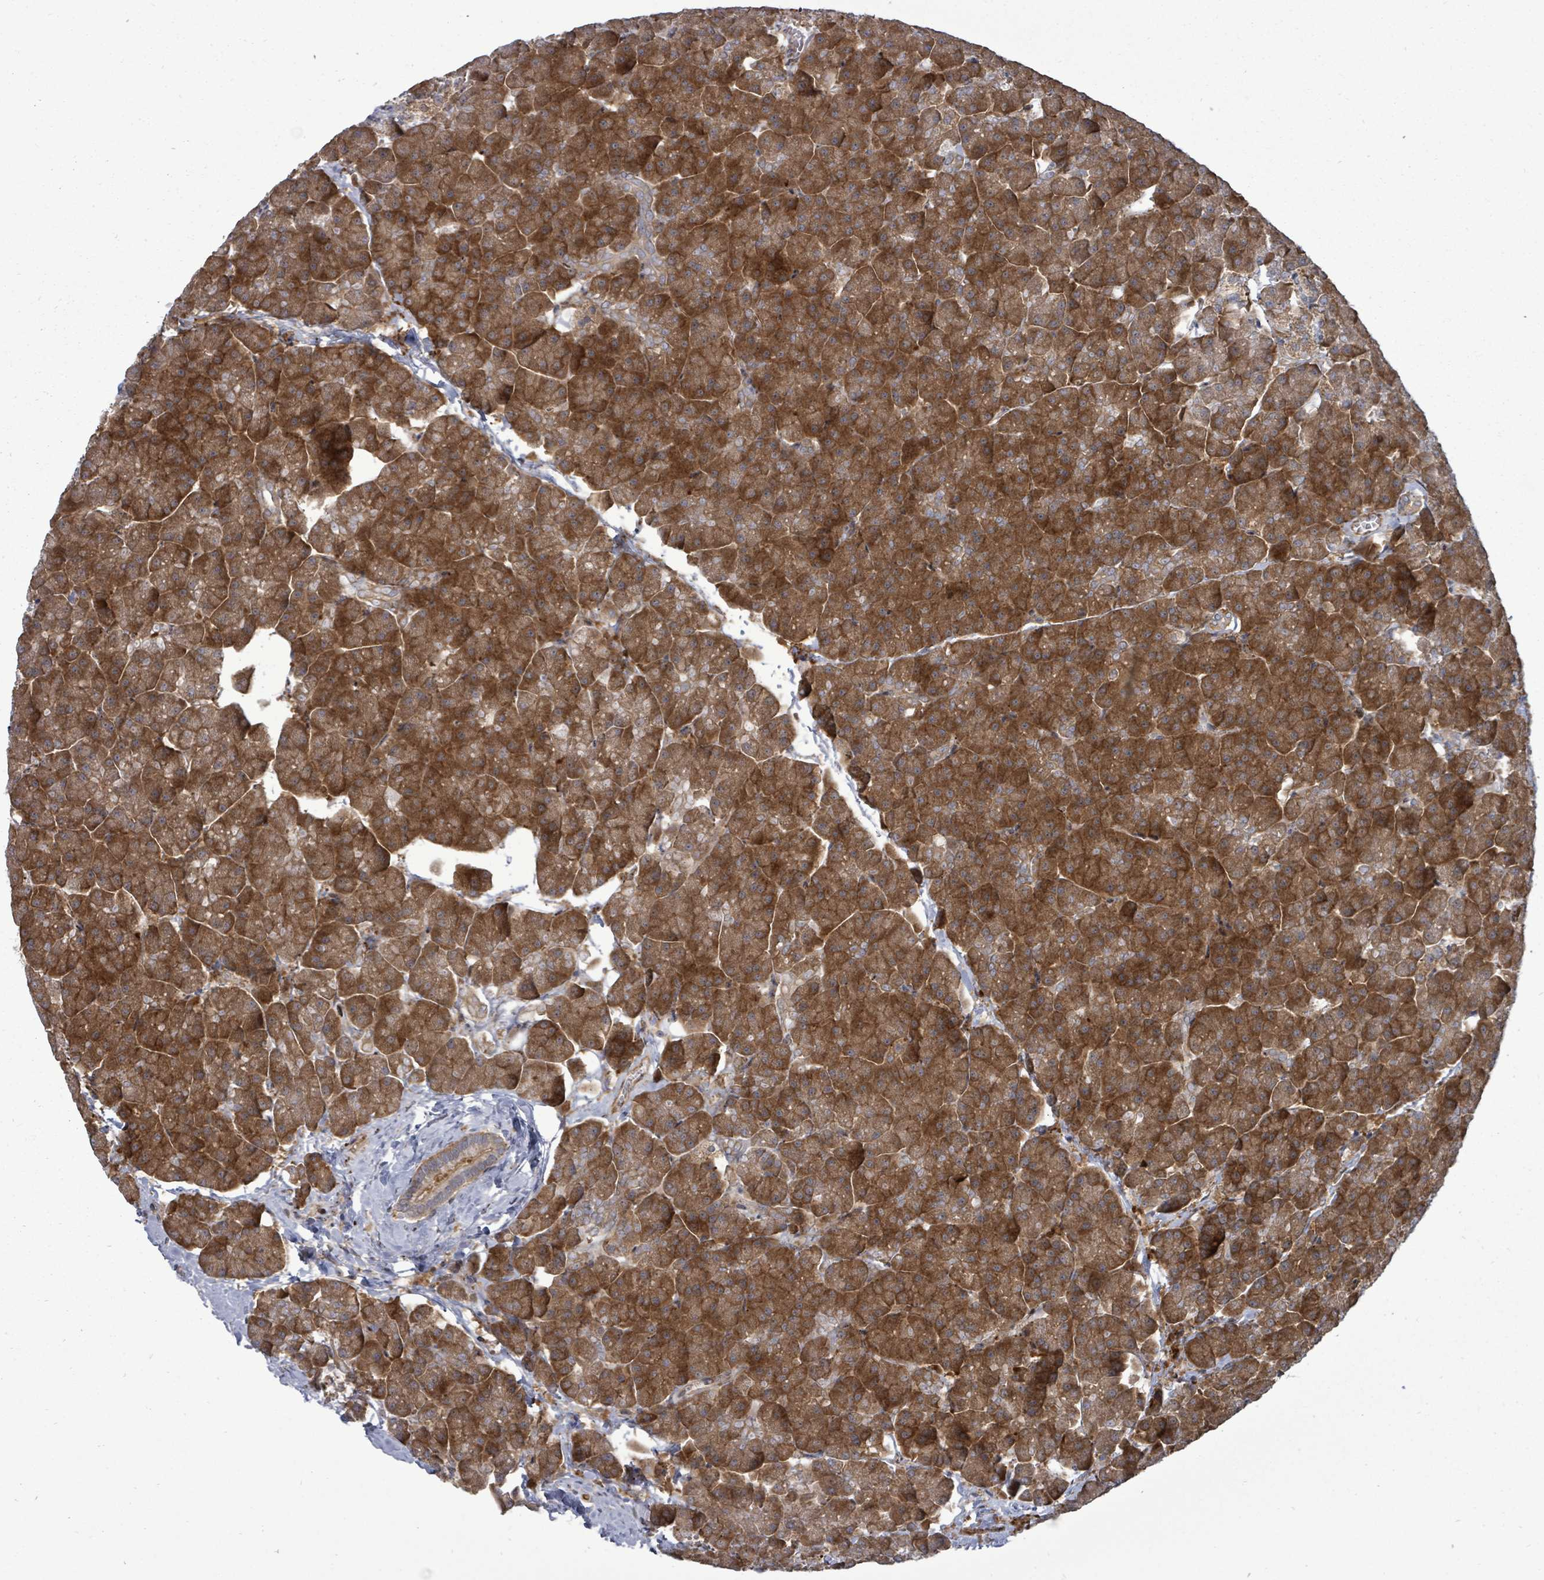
{"staining": {"intensity": "strong", "quantity": ">75%", "location": "cytoplasmic/membranous"}, "tissue": "pancreas", "cell_type": "Exocrine glandular cells", "image_type": "normal", "snomed": [{"axis": "morphology", "description": "Normal tissue, NOS"}, {"axis": "topography", "description": "Pancreas"}, {"axis": "topography", "description": "Peripheral nerve tissue"}], "caption": "A high amount of strong cytoplasmic/membranous expression is identified in approximately >75% of exocrine glandular cells in normal pancreas.", "gene": "EIF3CL", "patient": {"sex": "male", "age": 54}}